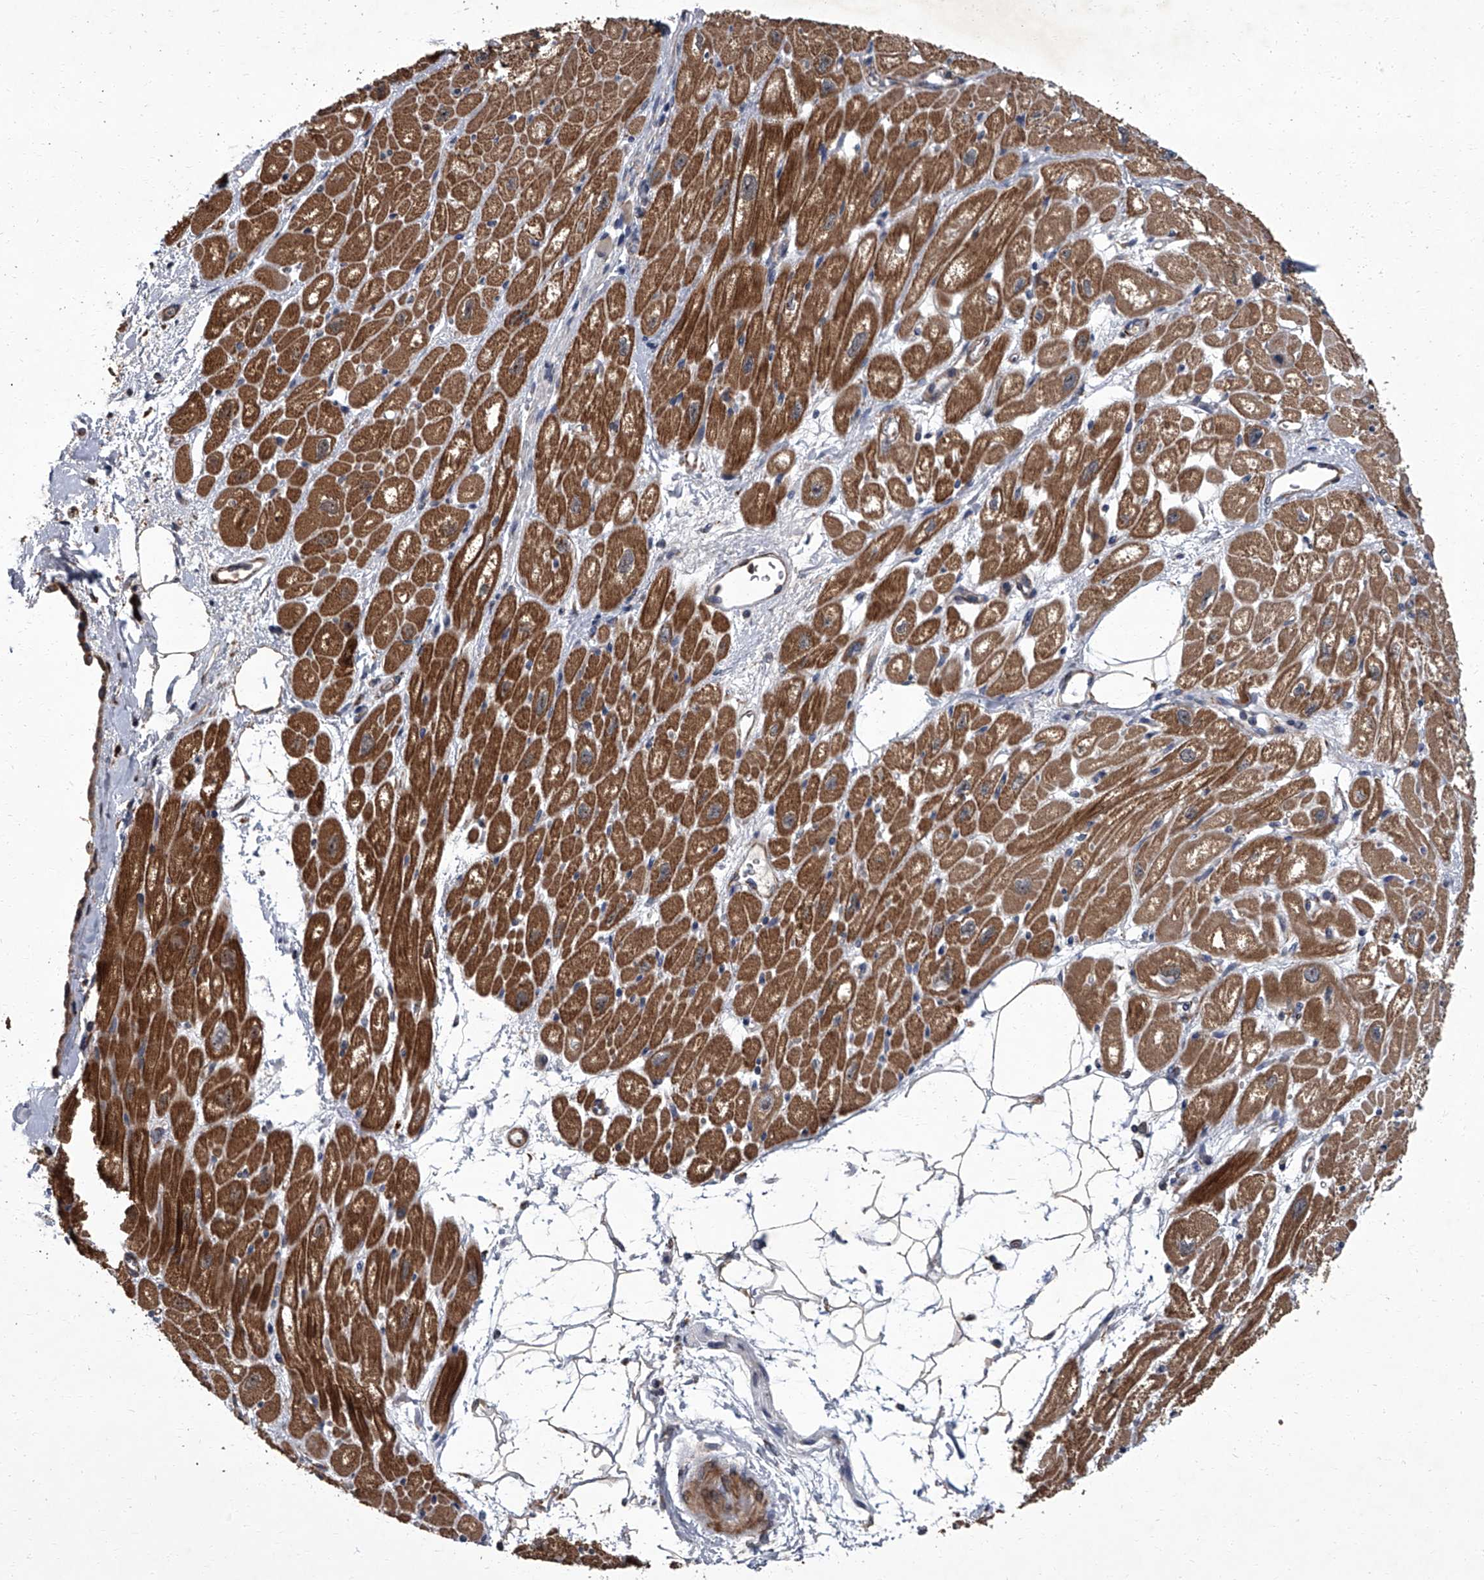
{"staining": {"intensity": "moderate", "quantity": ">75%", "location": "cytoplasmic/membranous"}, "tissue": "heart muscle", "cell_type": "Cardiomyocytes", "image_type": "normal", "snomed": [{"axis": "morphology", "description": "Normal tissue, NOS"}, {"axis": "topography", "description": "Heart"}], "caption": "About >75% of cardiomyocytes in unremarkable human heart muscle show moderate cytoplasmic/membranous protein positivity as visualized by brown immunohistochemical staining.", "gene": "SIRT4", "patient": {"sex": "male", "age": 50}}